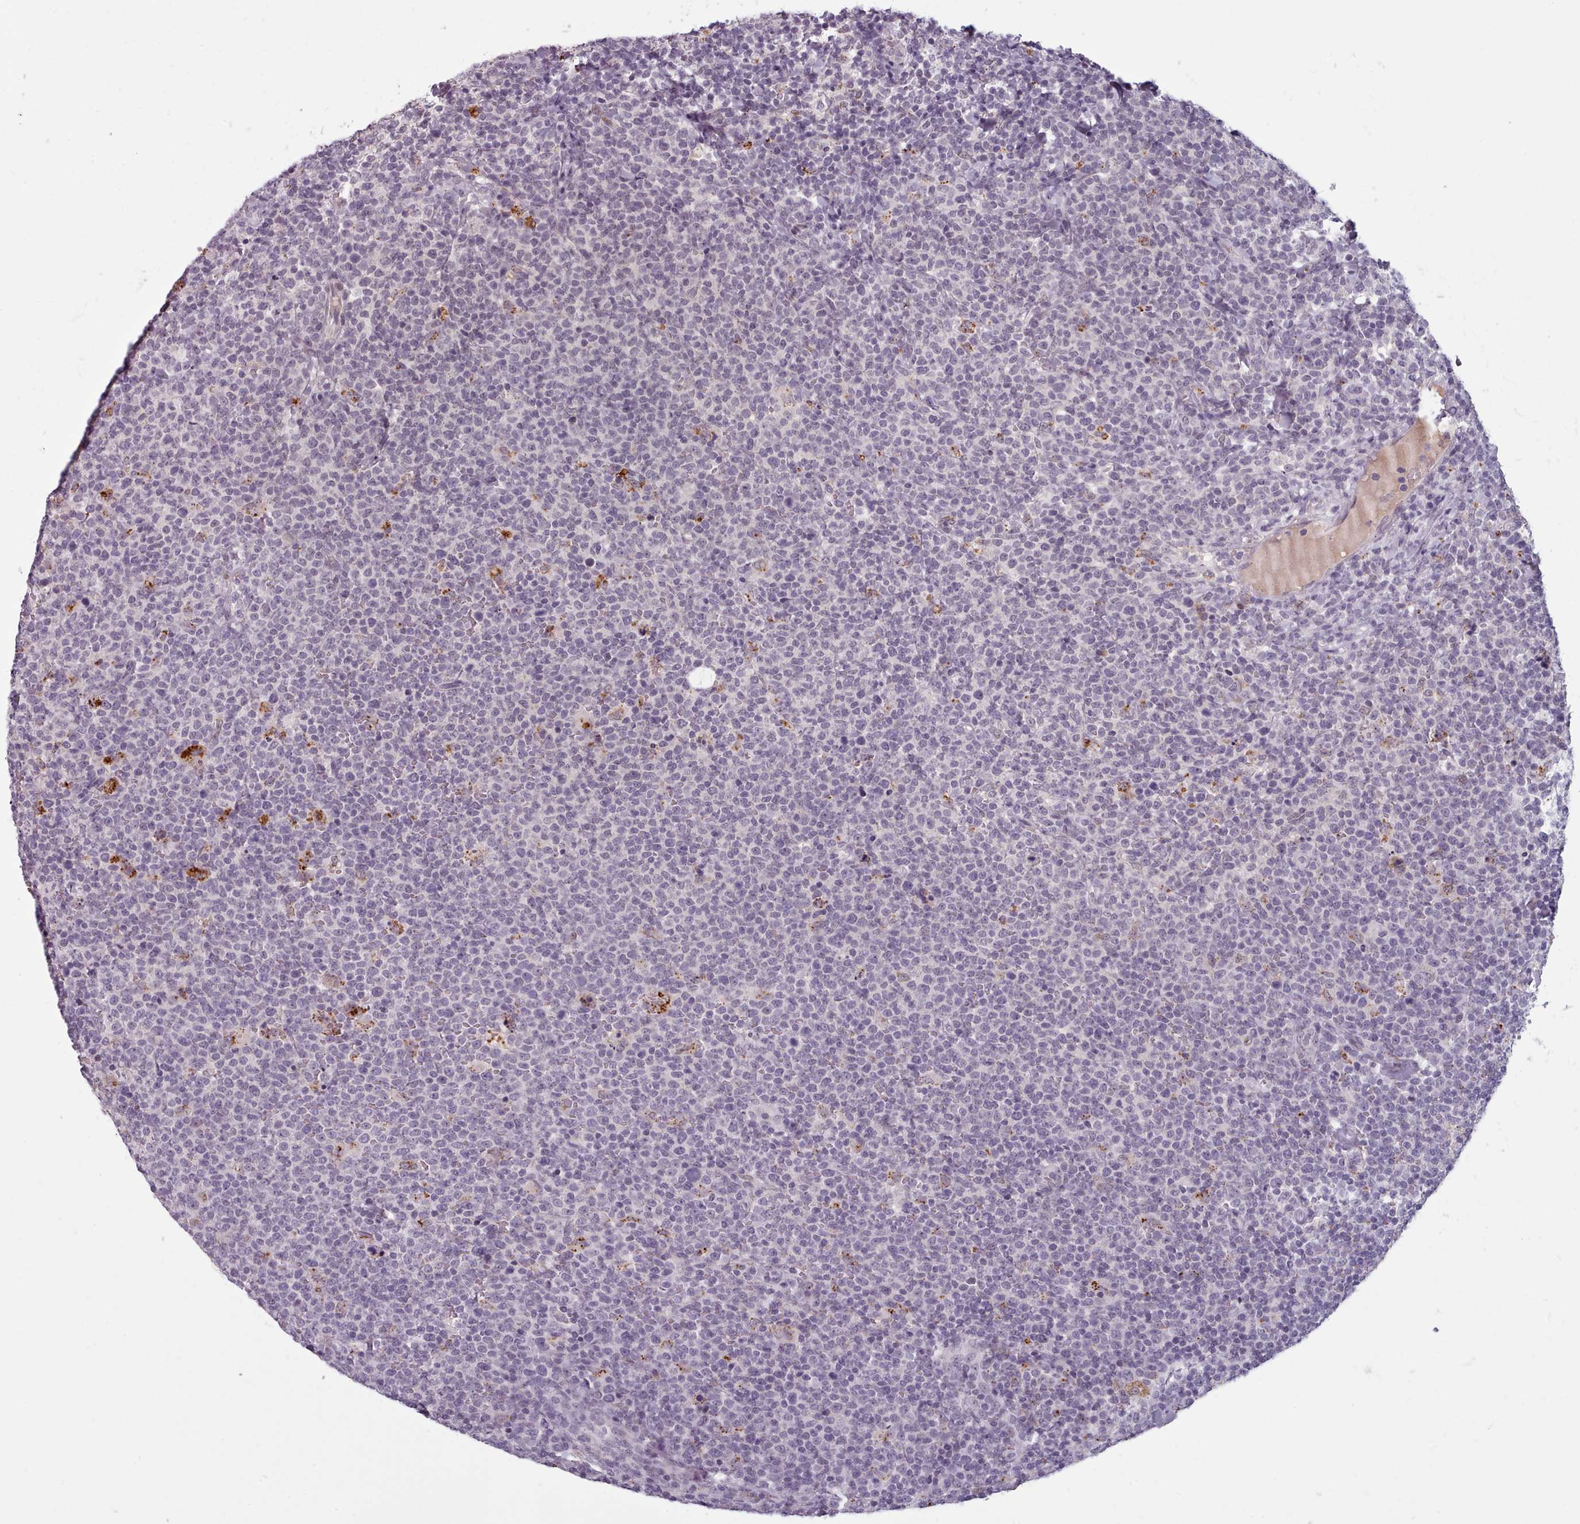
{"staining": {"intensity": "negative", "quantity": "none", "location": "none"}, "tissue": "lymphoma", "cell_type": "Tumor cells", "image_type": "cancer", "snomed": [{"axis": "morphology", "description": "Malignant lymphoma, non-Hodgkin's type, High grade"}, {"axis": "topography", "description": "Lymph node"}], "caption": "Immunohistochemical staining of human lymphoma exhibits no significant positivity in tumor cells.", "gene": "PBX4", "patient": {"sex": "male", "age": 61}}